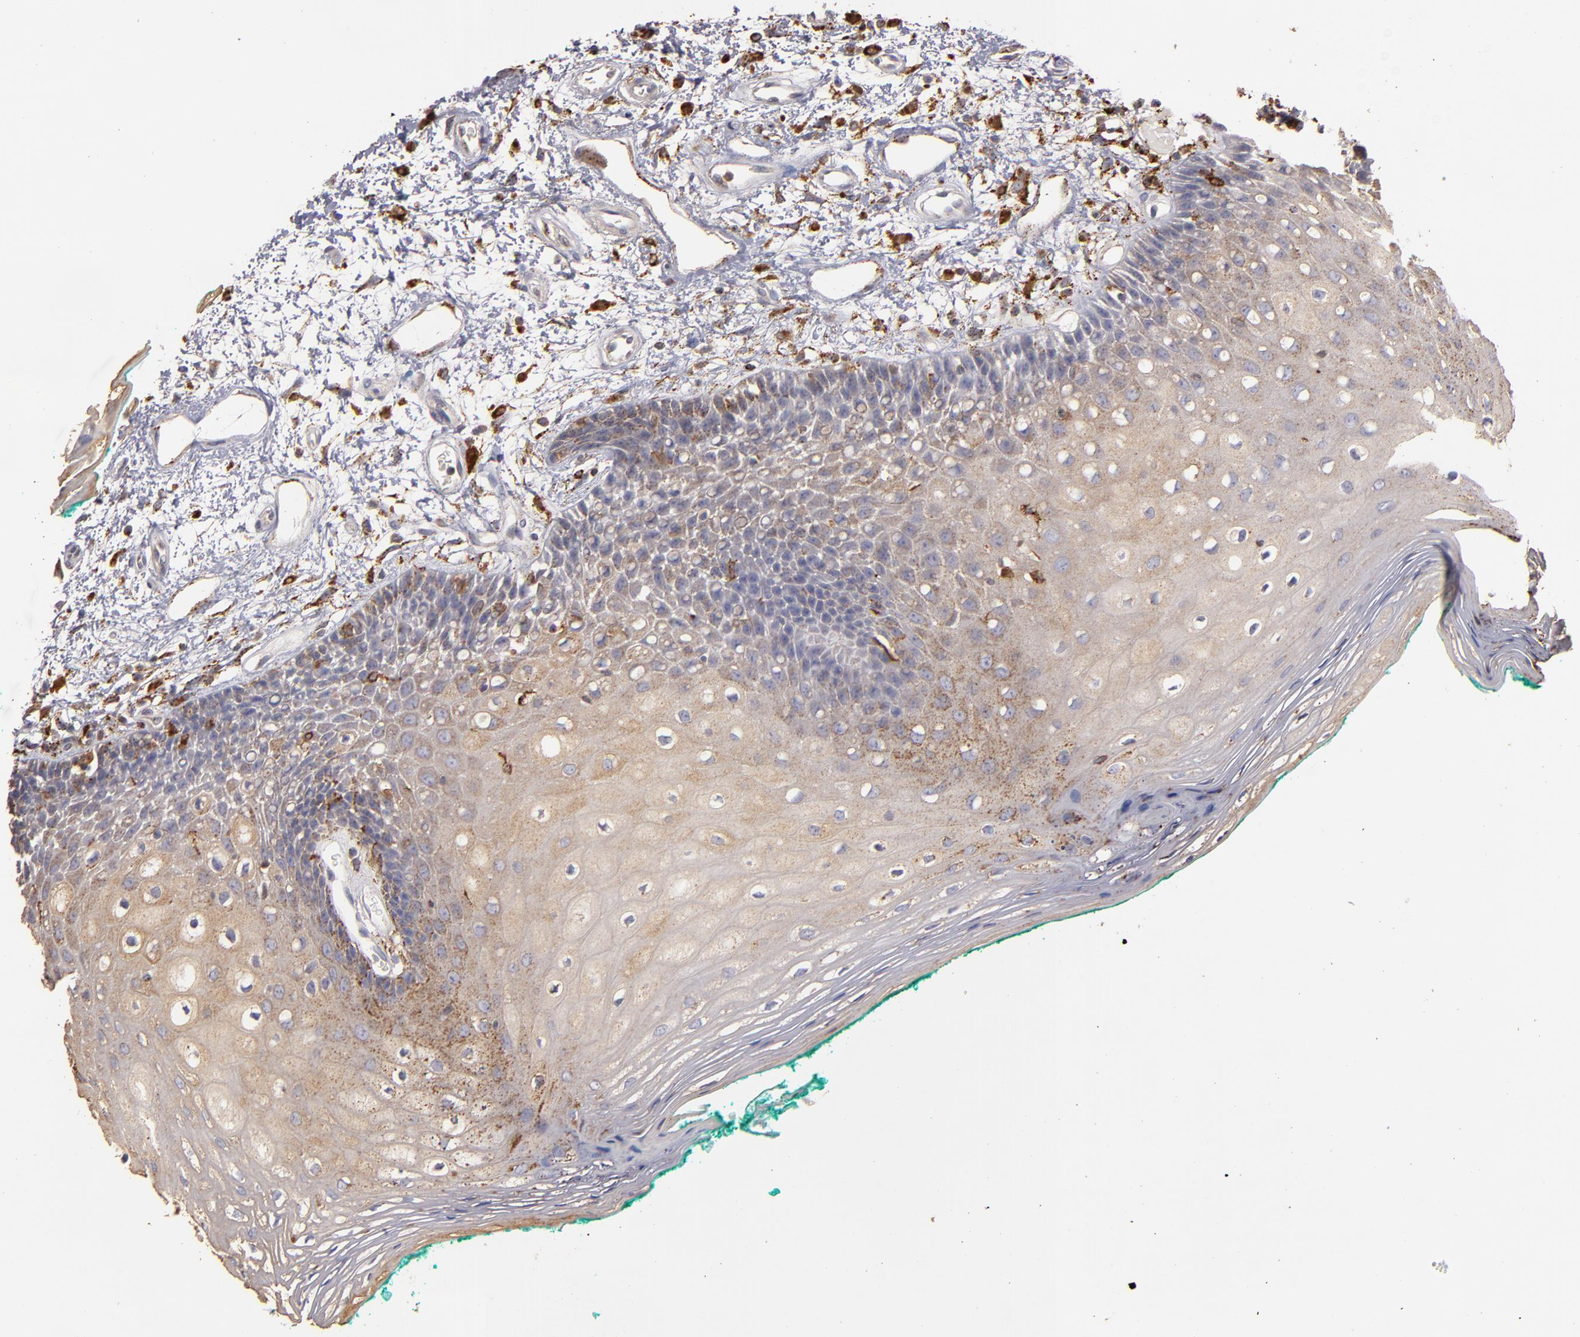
{"staining": {"intensity": "moderate", "quantity": ">75%", "location": "cytoplasmic/membranous"}, "tissue": "oral mucosa", "cell_type": "Squamous epithelial cells", "image_type": "normal", "snomed": [{"axis": "morphology", "description": "Normal tissue, NOS"}, {"axis": "morphology", "description": "Squamous cell carcinoma, NOS"}, {"axis": "topography", "description": "Skeletal muscle"}, {"axis": "topography", "description": "Oral tissue"}, {"axis": "topography", "description": "Head-Neck"}], "caption": "Protein expression by immunohistochemistry reveals moderate cytoplasmic/membranous positivity in approximately >75% of squamous epithelial cells in benign oral mucosa. The protein is shown in brown color, while the nuclei are stained blue.", "gene": "TRAF1", "patient": {"sex": "female", "age": 84}}